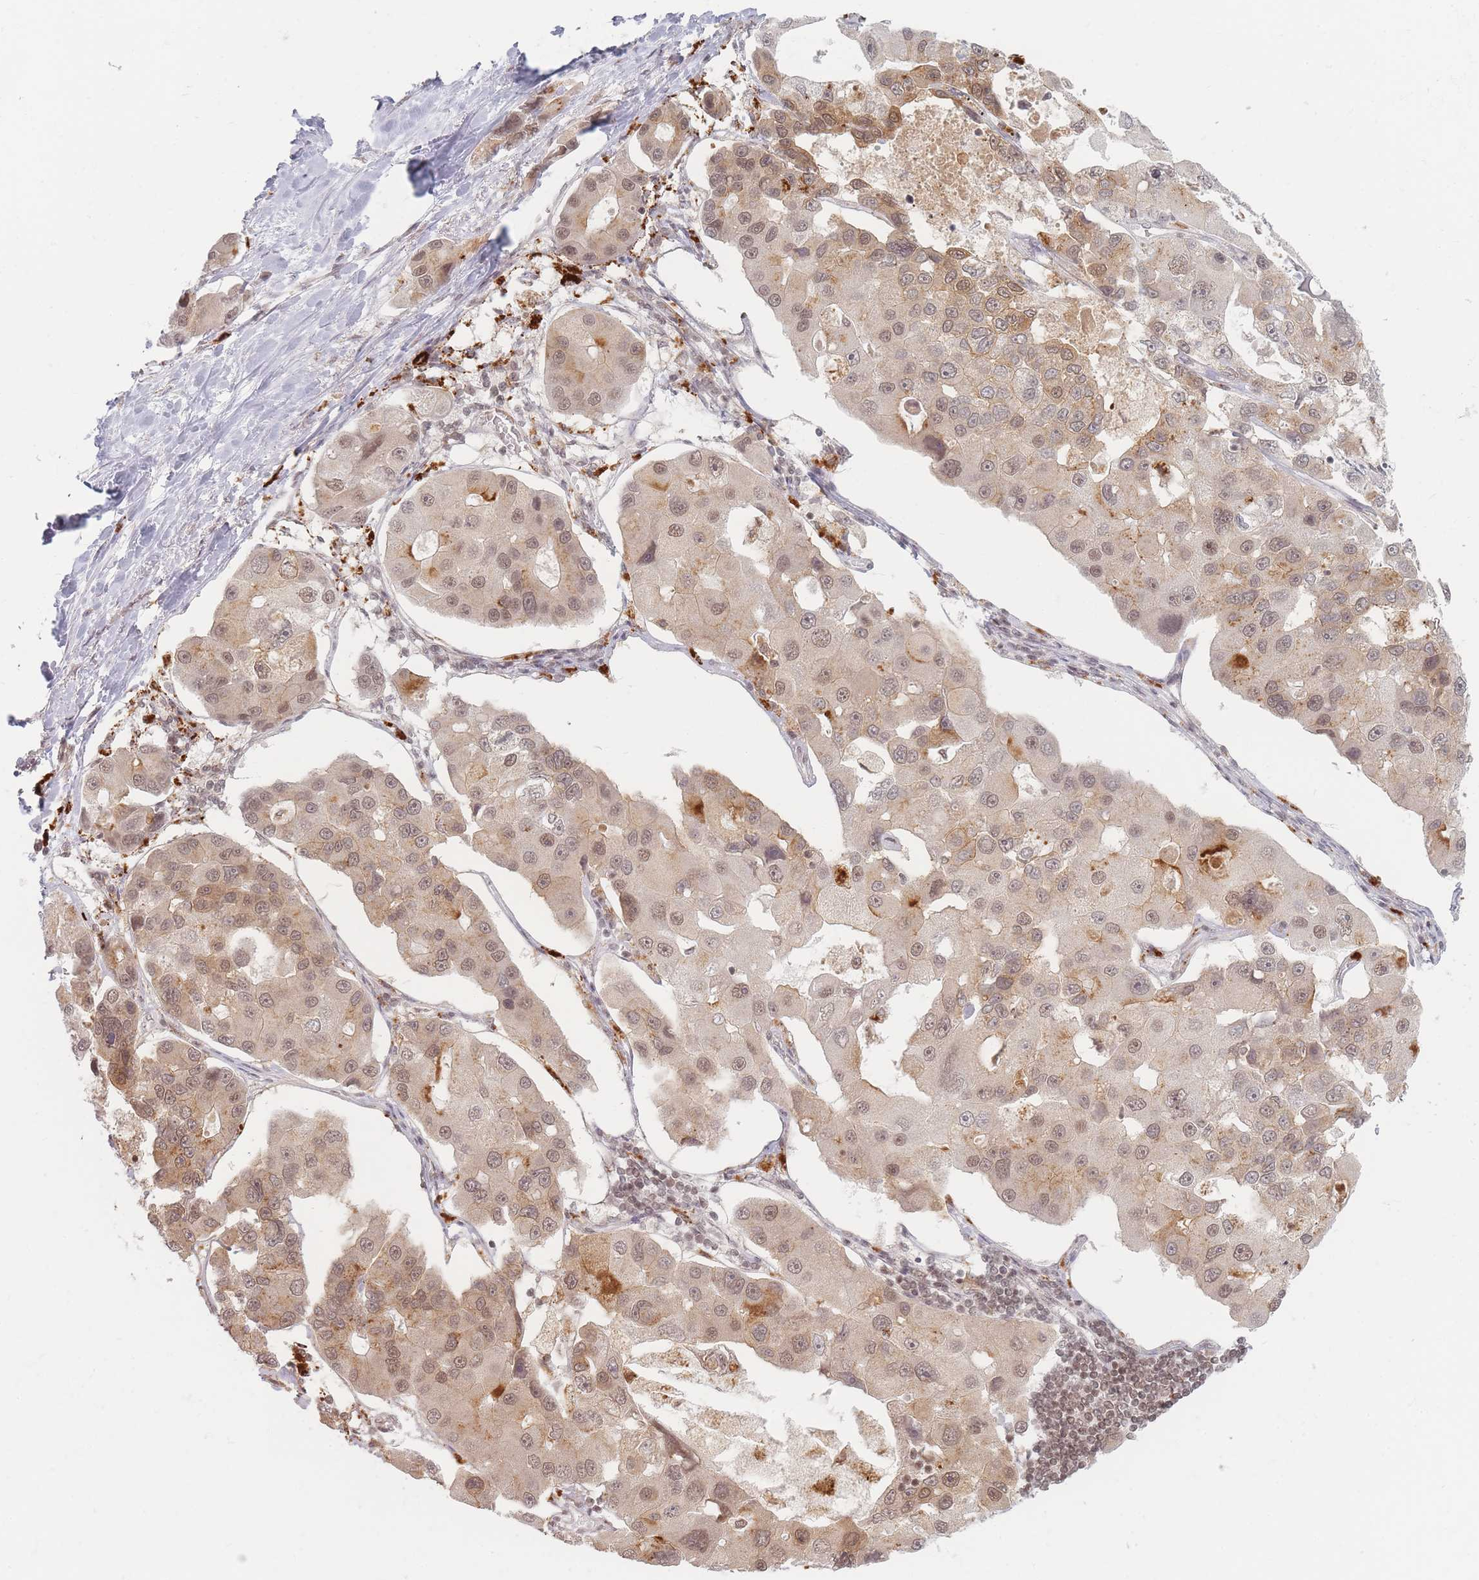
{"staining": {"intensity": "moderate", "quantity": ">75%", "location": "cytoplasmic/membranous,nuclear"}, "tissue": "lung cancer", "cell_type": "Tumor cells", "image_type": "cancer", "snomed": [{"axis": "morphology", "description": "Adenocarcinoma, NOS"}, {"axis": "topography", "description": "Lung"}], "caption": "IHC (DAB (3,3'-diaminobenzidine)) staining of adenocarcinoma (lung) demonstrates moderate cytoplasmic/membranous and nuclear protein positivity in about >75% of tumor cells.", "gene": "SPATA45", "patient": {"sex": "female", "age": 54}}